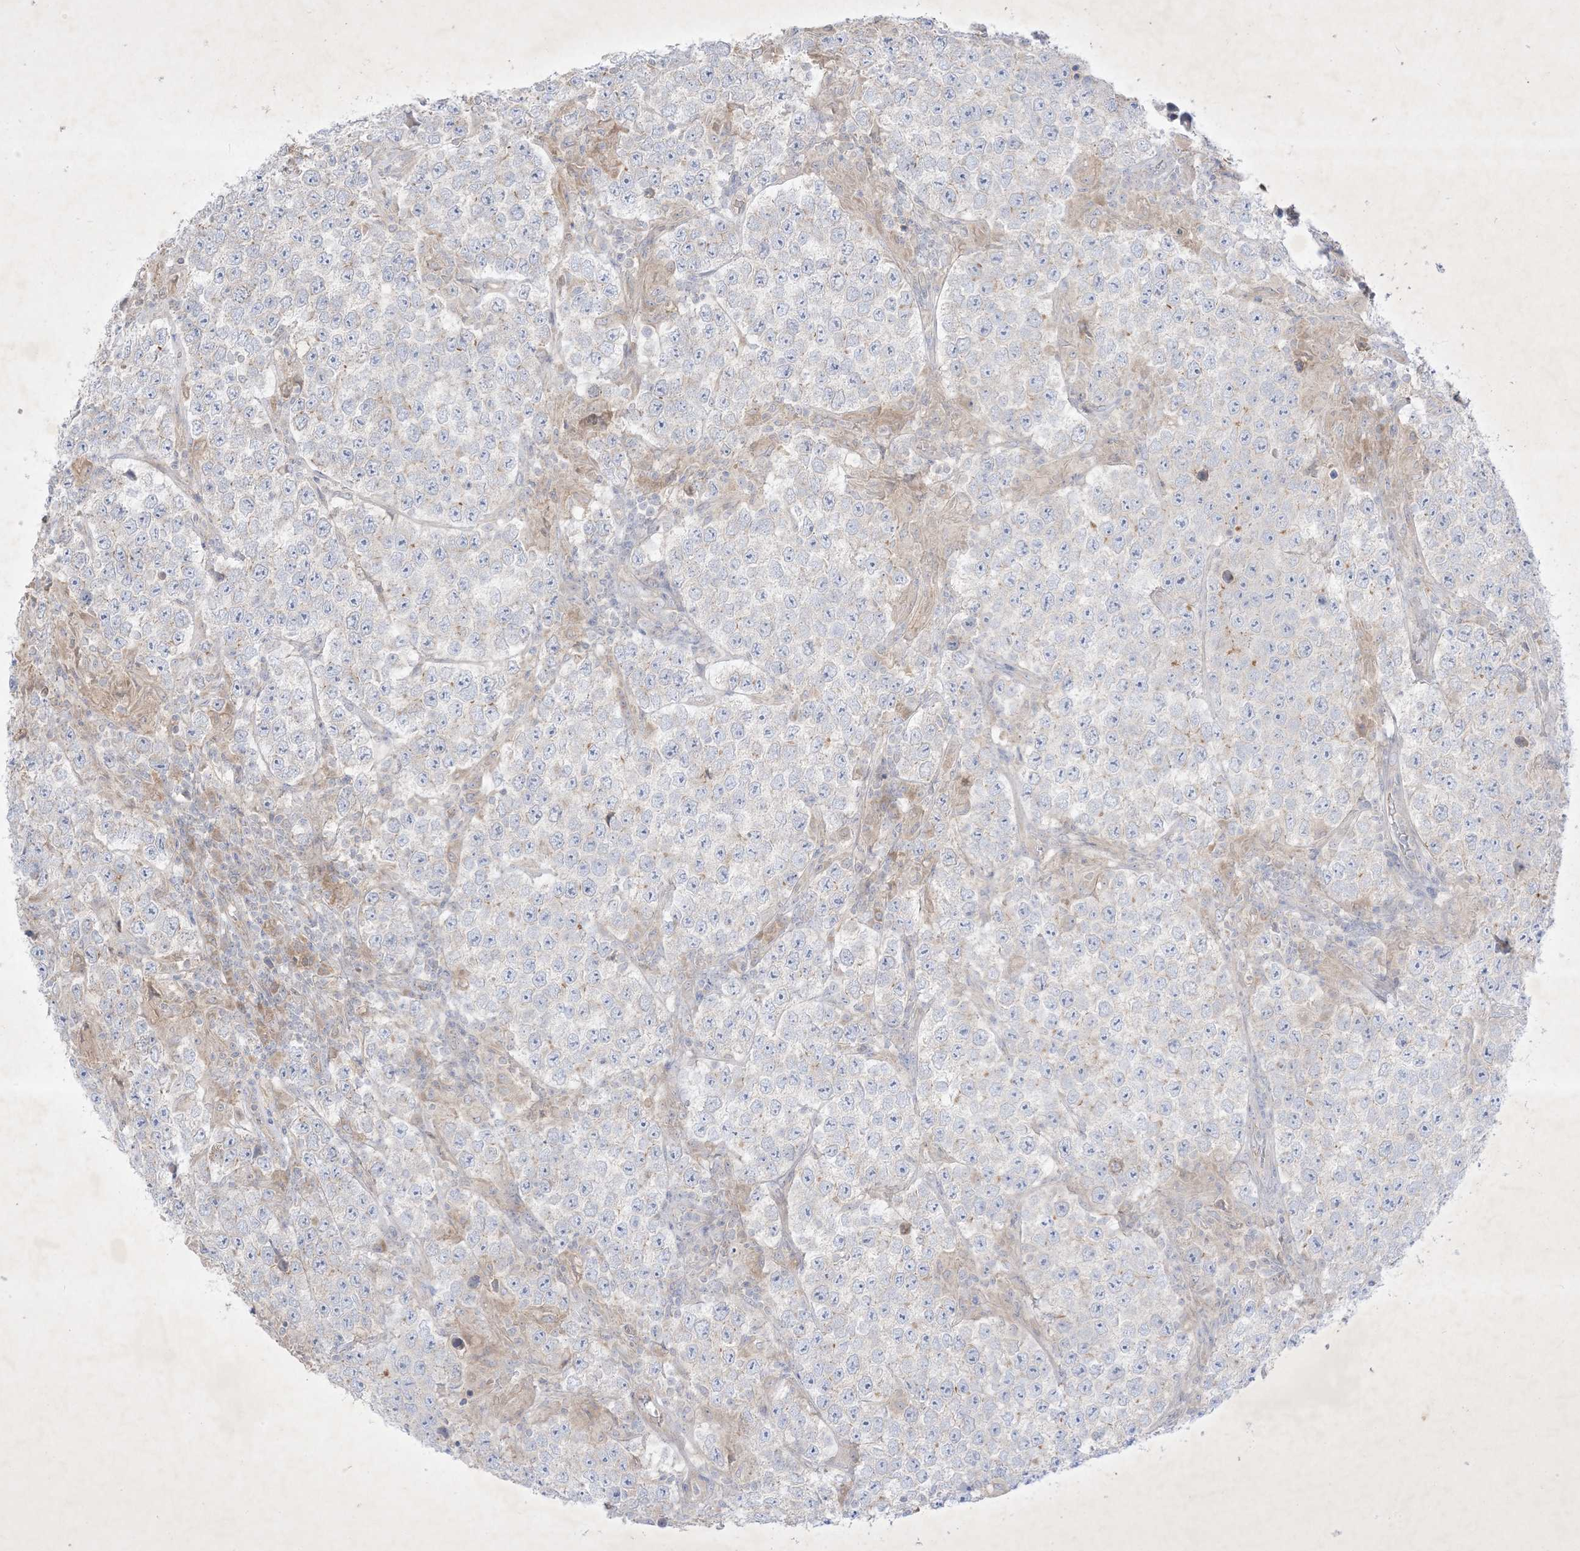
{"staining": {"intensity": "negative", "quantity": "none", "location": "none"}, "tissue": "testis cancer", "cell_type": "Tumor cells", "image_type": "cancer", "snomed": [{"axis": "morphology", "description": "Normal tissue, NOS"}, {"axis": "morphology", "description": "Urothelial carcinoma, High grade"}, {"axis": "morphology", "description": "Seminoma, NOS"}, {"axis": "morphology", "description": "Carcinoma, Embryonal, NOS"}, {"axis": "topography", "description": "Urinary bladder"}, {"axis": "topography", "description": "Testis"}], "caption": "A photomicrograph of human testis cancer (high-grade urothelial carcinoma) is negative for staining in tumor cells.", "gene": "PLEKHA3", "patient": {"sex": "male", "age": 41}}